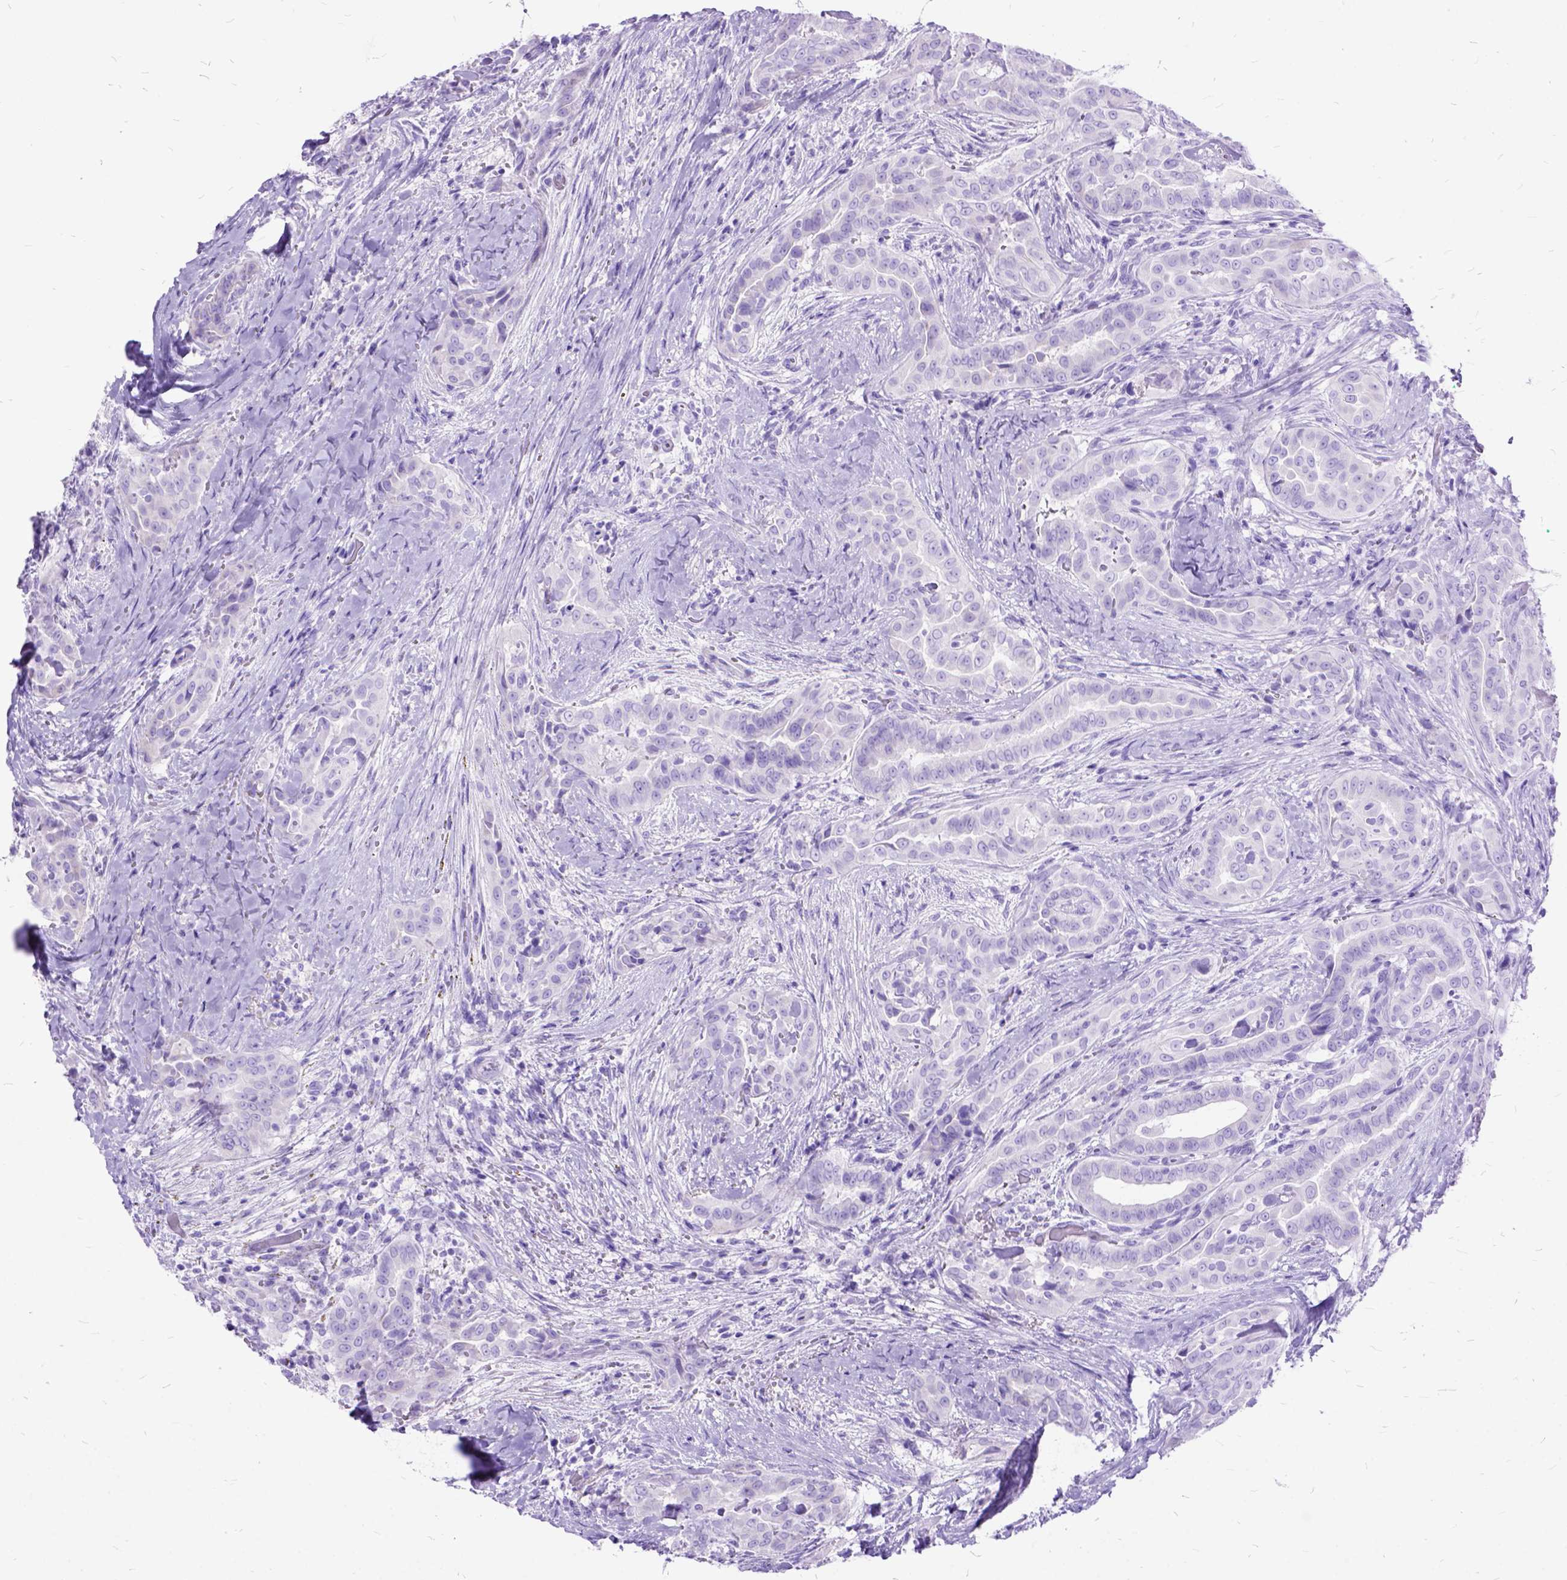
{"staining": {"intensity": "negative", "quantity": "none", "location": "none"}, "tissue": "thyroid cancer", "cell_type": "Tumor cells", "image_type": "cancer", "snomed": [{"axis": "morphology", "description": "Papillary adenocarcinoma, NOS"}, {"axis": "morphology", "description": "Papillary adenoma metastatic"}, {"axis": "topography", "description": "Thyroid gland"}], "caption": "This is an immunohistochemistry histopathology image of human thyroid cancer. There is no staining in tumor cells.", "gene": "DNAH2", "patient": {"sex": "female", "age": 50}}